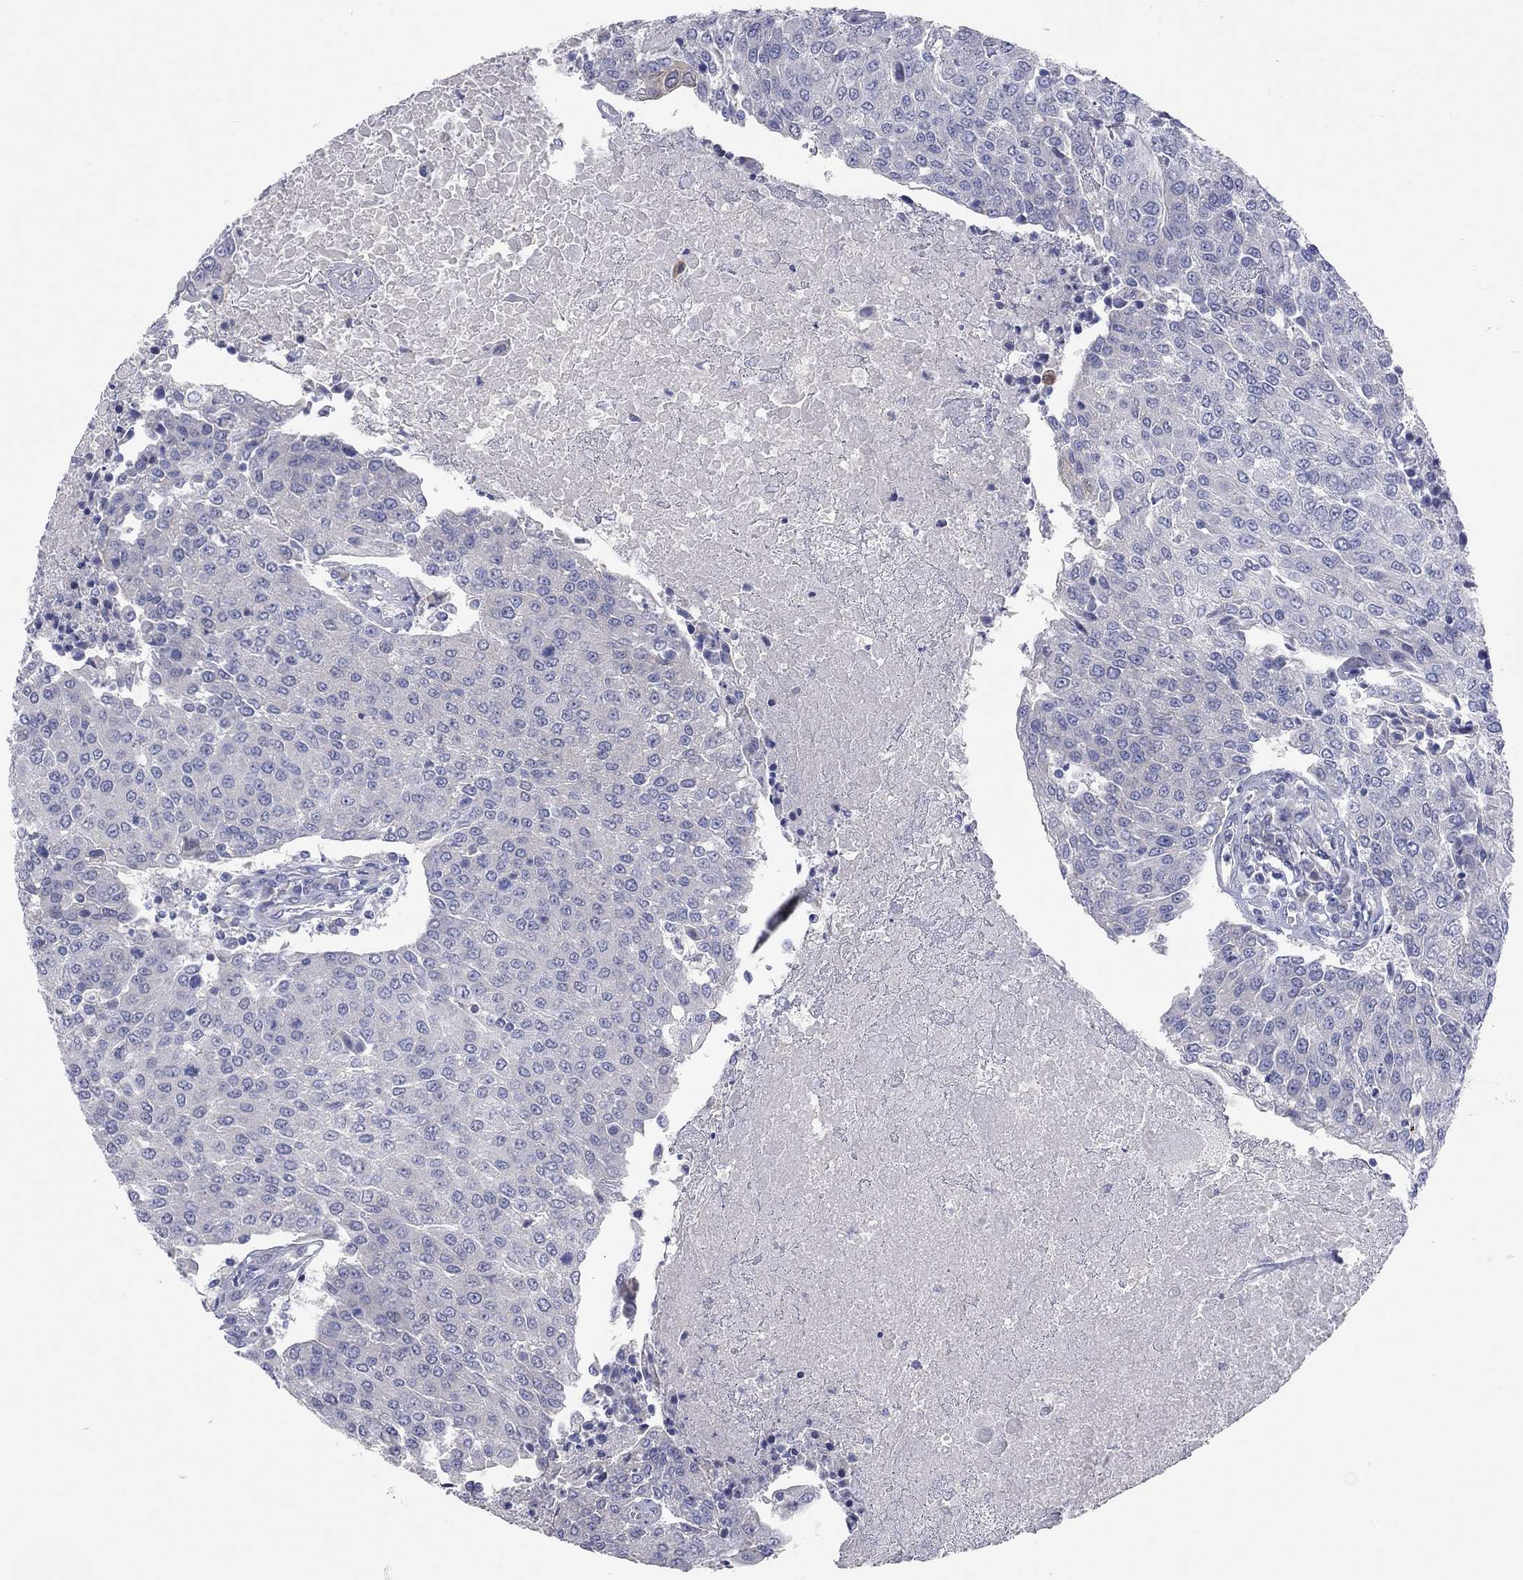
{"staining": {"intensity": "negative", "quantity": "none", "location": "none"}, "tissue": "urothelial cancer", "cell_type": "Tumor cells", "image_type": "cancer", "snomed": [{"axis": "morphology", "description": "Urothelial carcinoma, High grade"}, {"axis": "topography", "description": "Urinary bladder"}], "caption": "Tumor cells are negative for protein expression in human urothelial carcinoma (high-grade).", "gene": "KCNB1", "patient": {"sex": "female", "age": 85}}